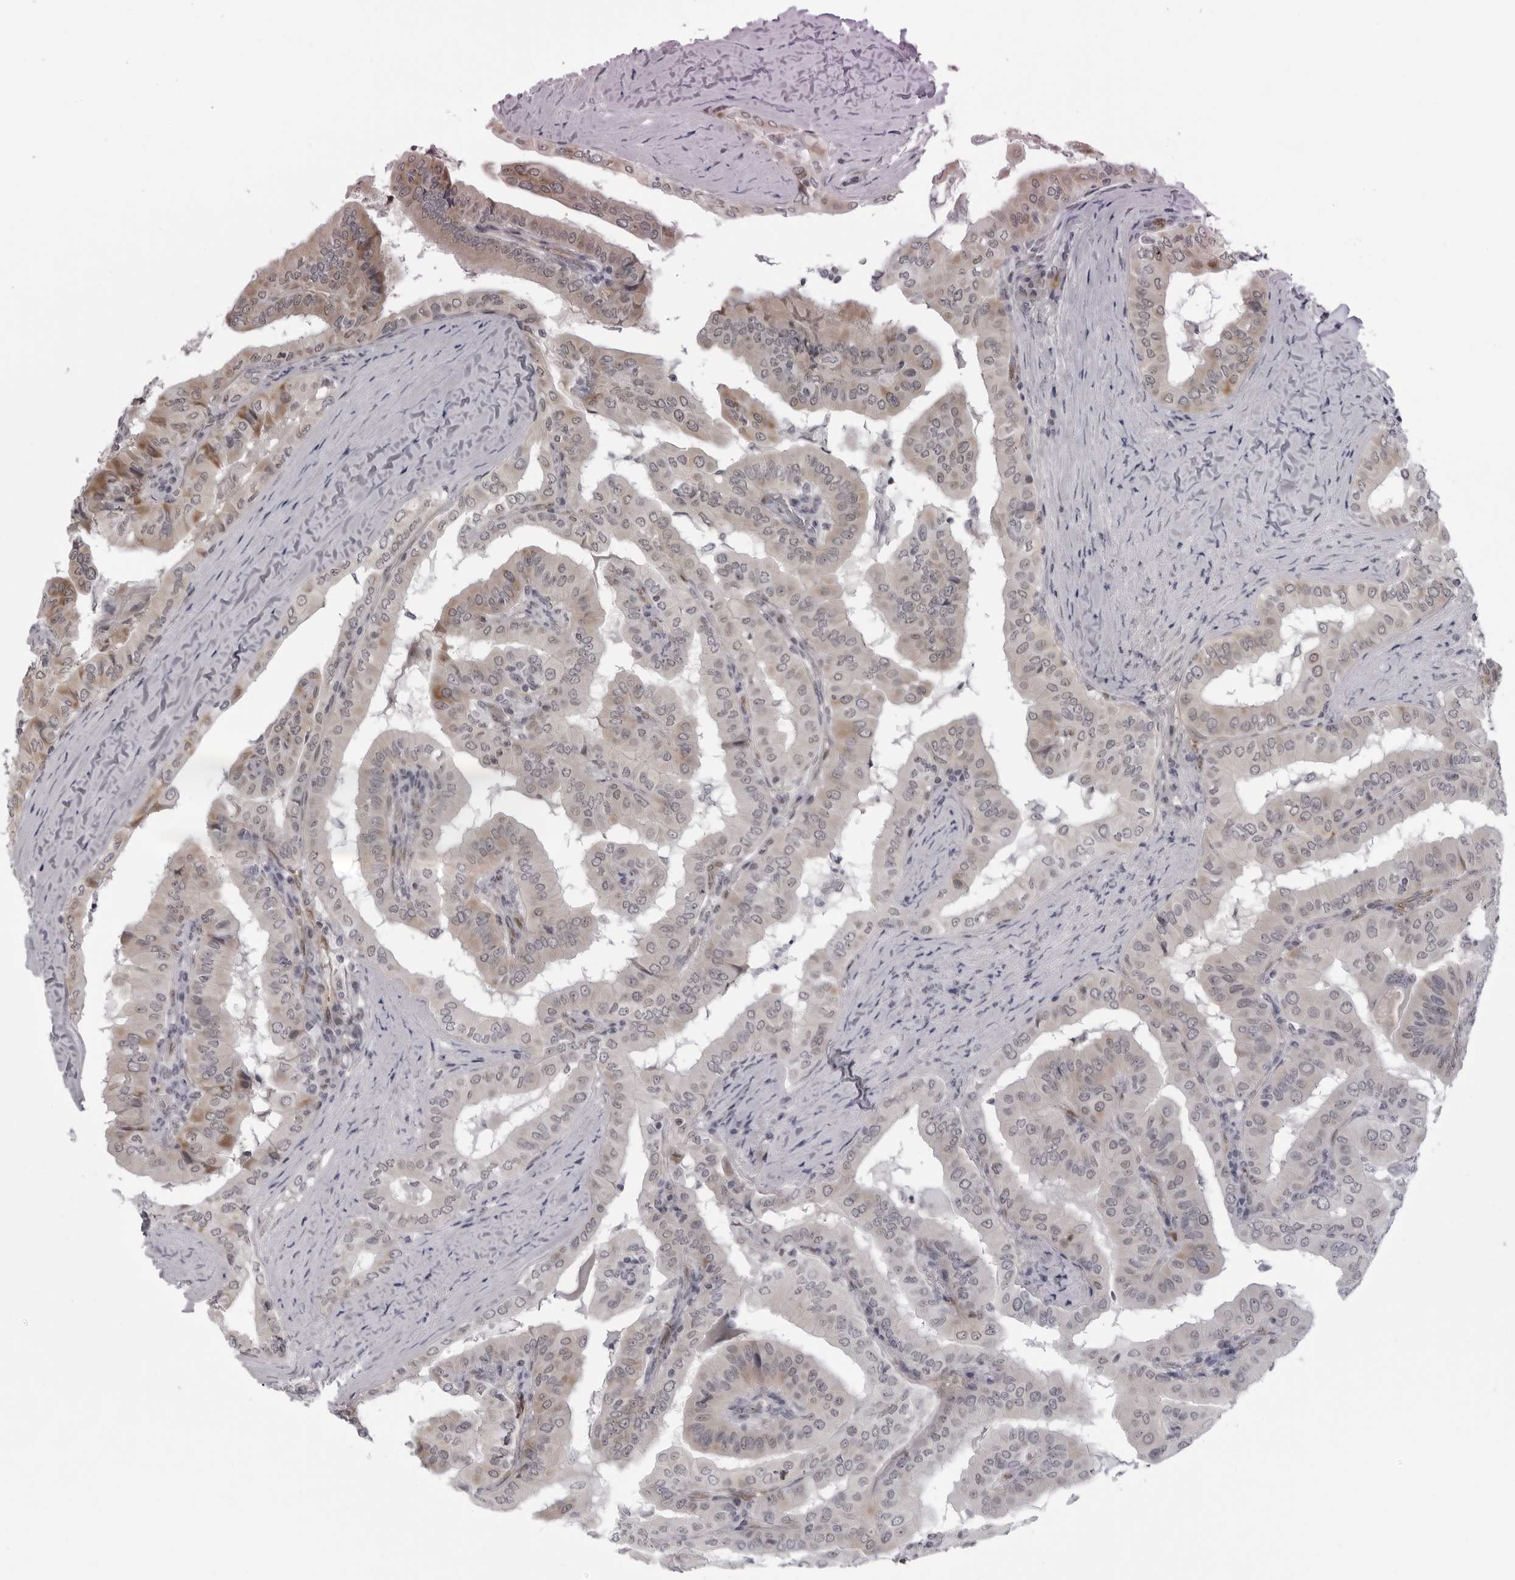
{"staining": {"intensity": "weak", "quantity": "25%-75%", "location": "cytoplasmic/membranous,nuclear"}, "tissue": "thyroid cancer", "cell_type": "Tumor cells", "image_type": "cancer", "snomed": [{"axis": "morphology", "description": "Papillary adenocarcinoma, NOS"}, {"axis": "topography", "description": "Thyroid gland"}], "caption": "Immunohistochemical staining of thyroid papillary adenocarcinoma displays low levels of weak cytoplasmic/membranous and nuclear staining in about 25%-75% of tumor cells.", "gene": "MAPK12", "patient": {"sex": "male", "age": 33}}